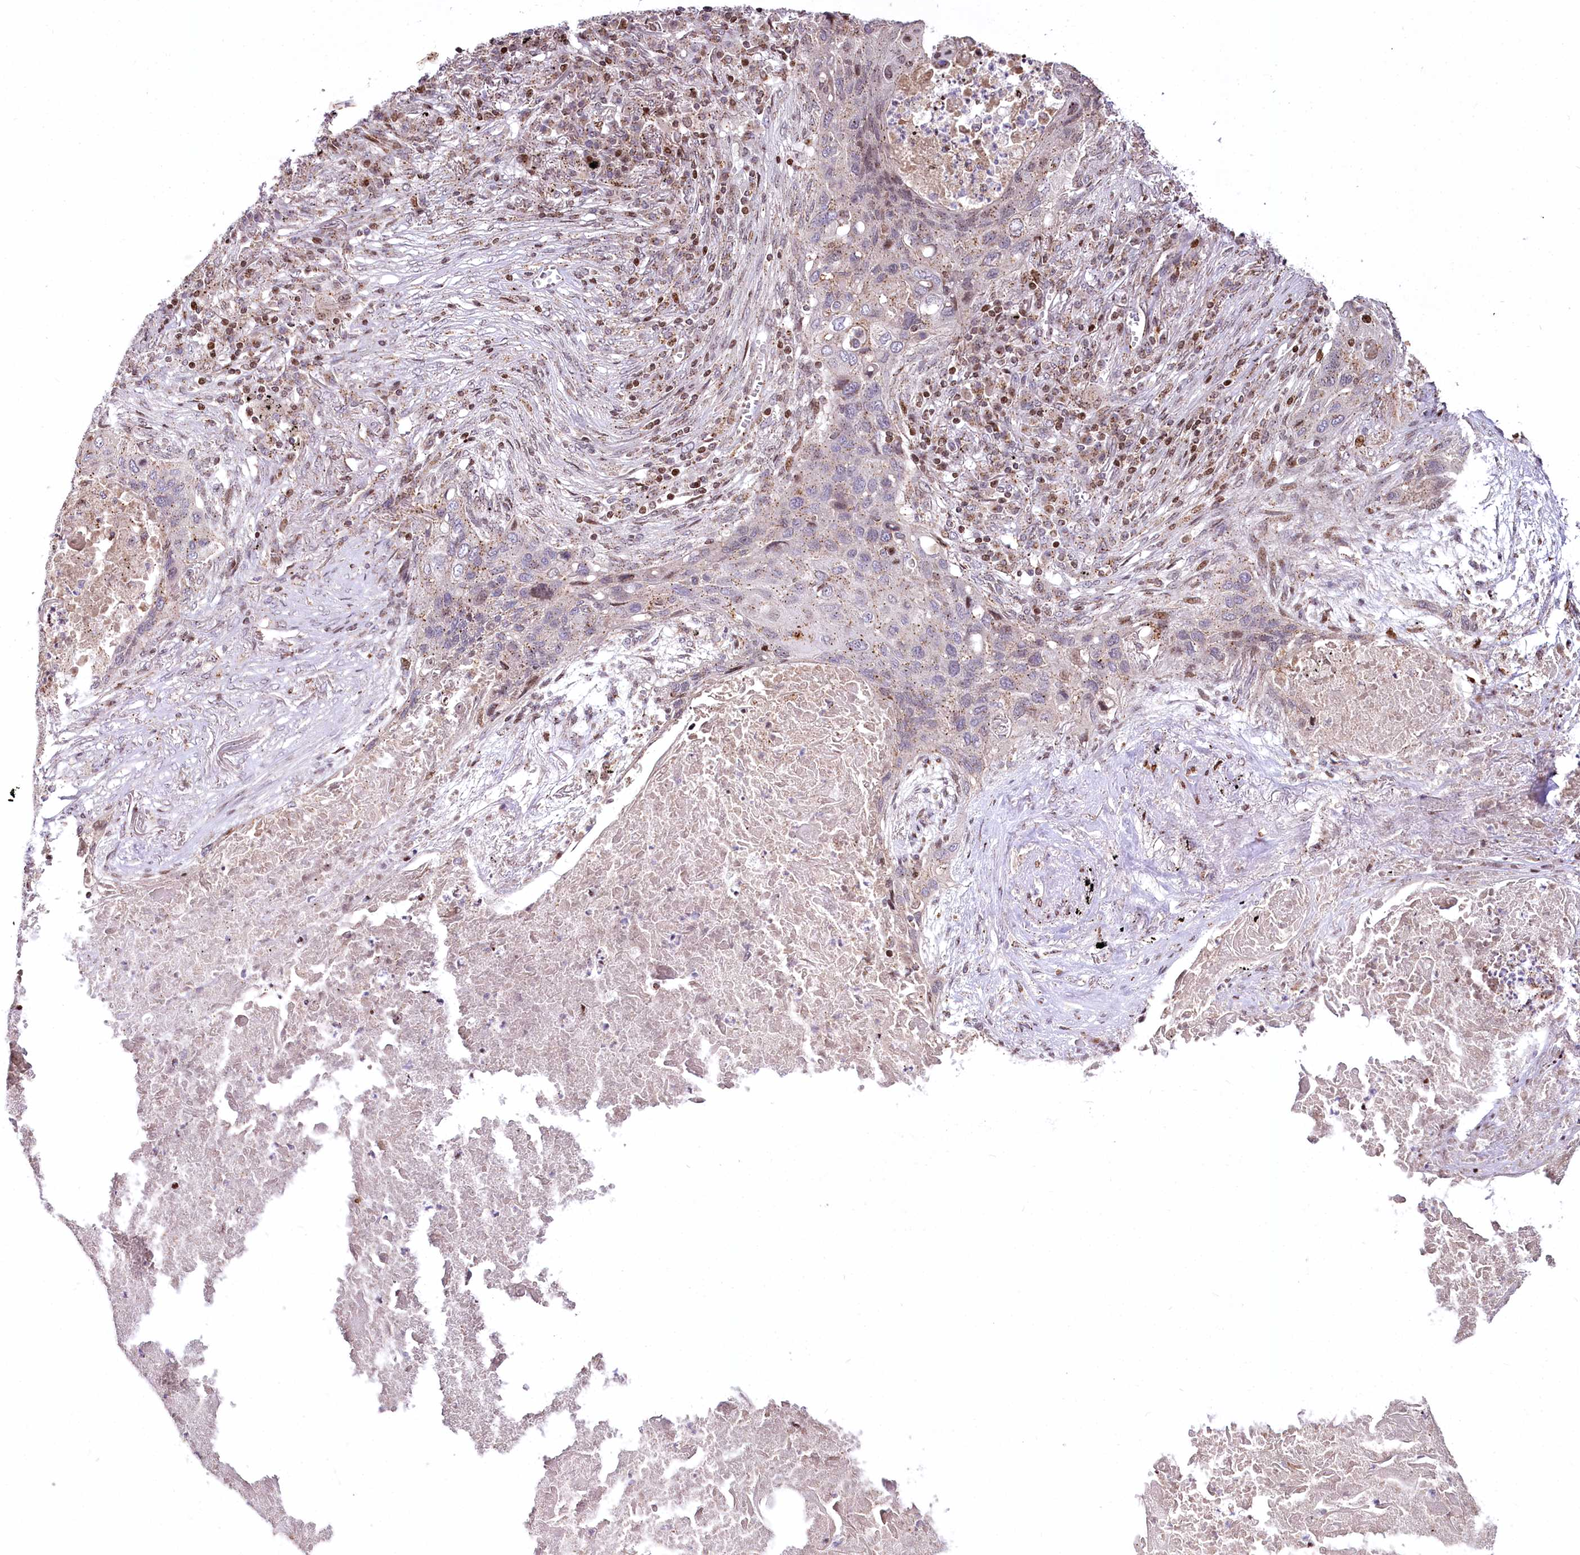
{"staining": {"intensity": "weak", "quantity": "<25%", "location": "cytoplasmic/membranous"}, "tissue": "lung cancer", "cell_type": "Tumor cells", "image_type": "cancer", "snomed": [{"axis": "morphology", "description": "Squamous cell carcinoma, NOS"}, {"axis": "topography", "description": "Lung"}], "caption": "IHC histopathology image of human lung squamous cell carcinoma stained for a protein (brown), which shows no expression in tumor cells.", "gene": "ZFYVE27", "patient": {"sex": "female", "age": 63}}